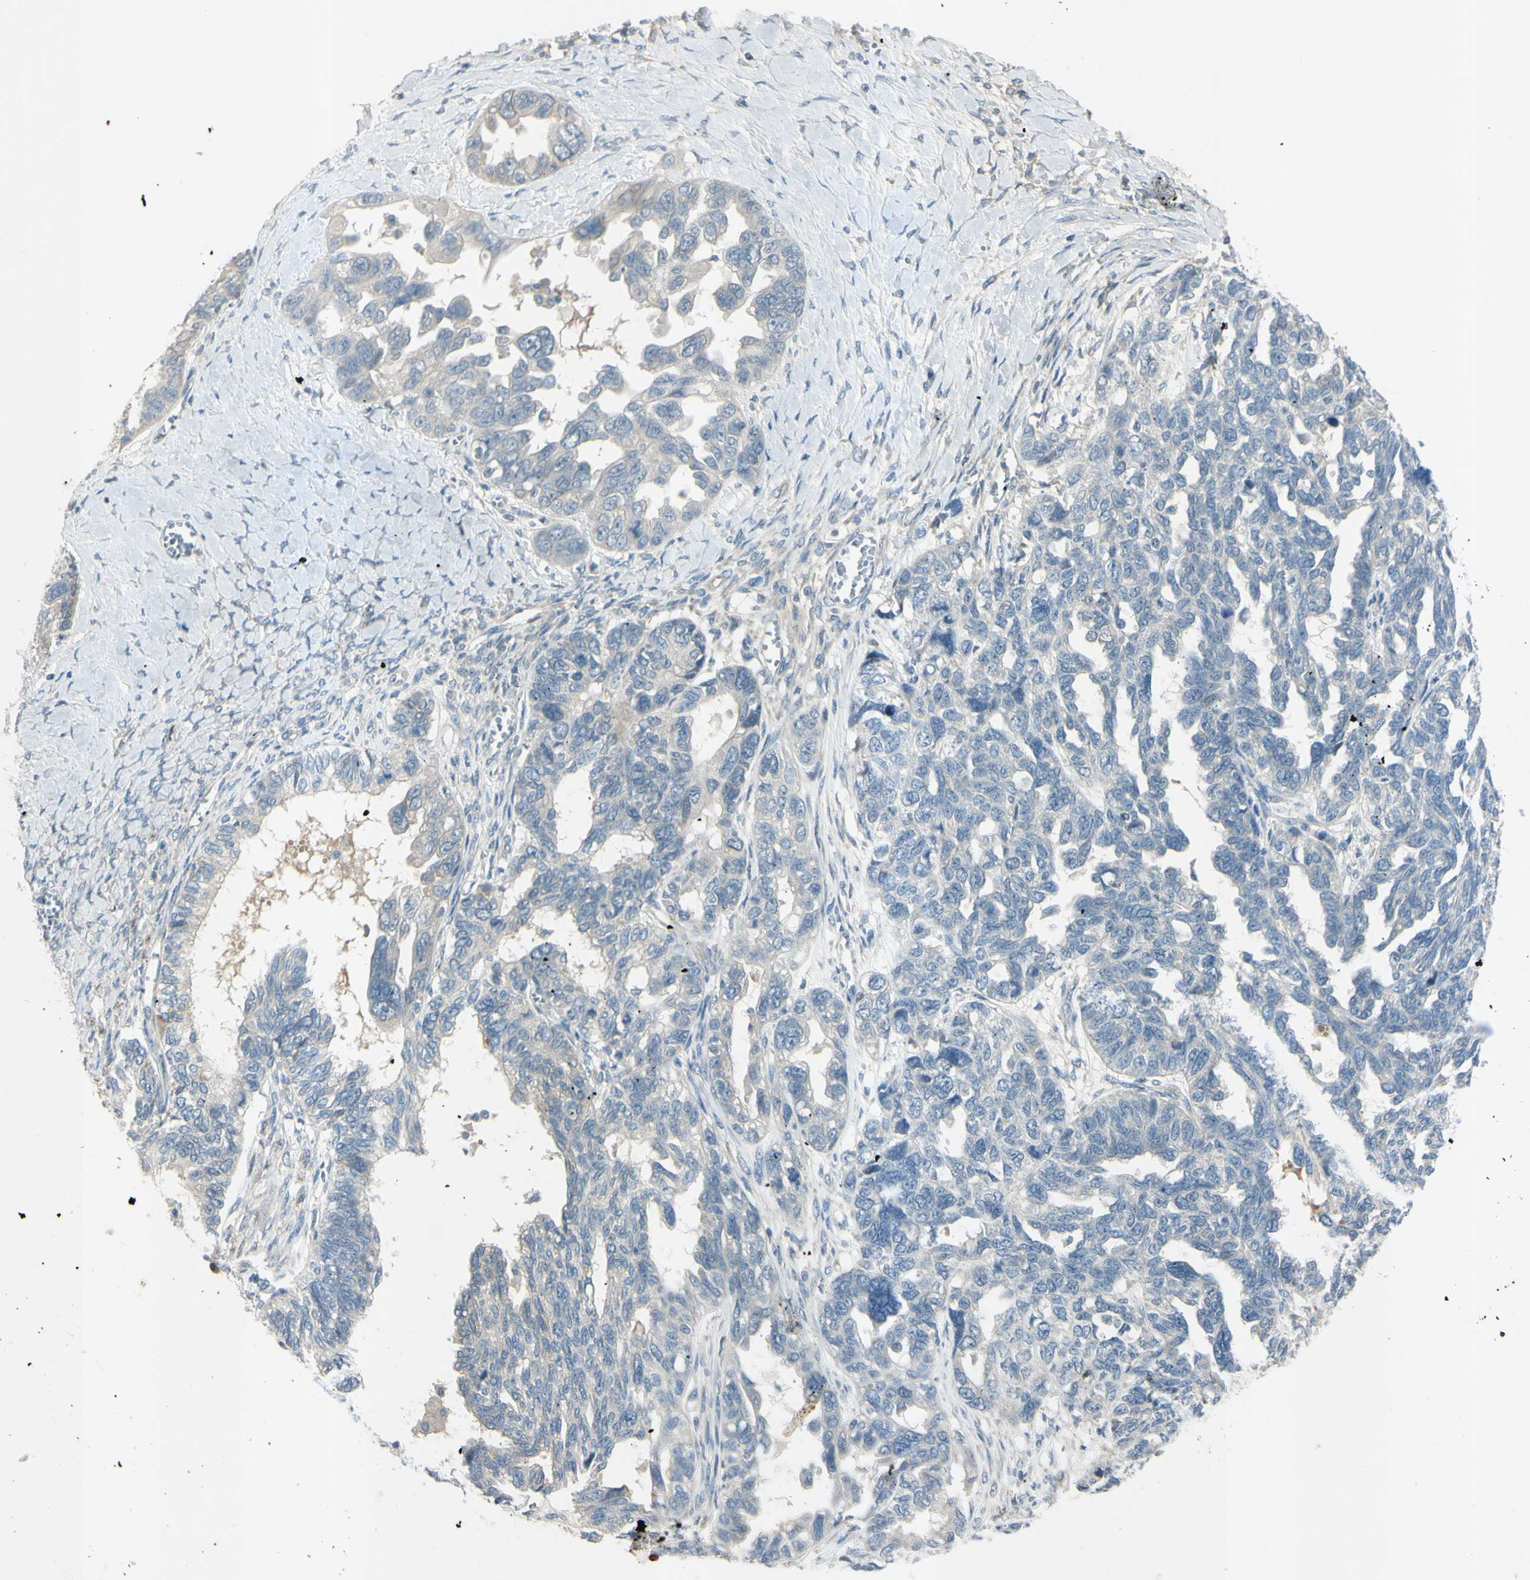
{"staining": {"intensity": "negative", "quantity": "none", "location": "none"}, "tissue": "ovarian cancer", "cell_type": "Tumor cells", "image_type": "cancer", "snomed": [{"axis": "morphology", "description": "Cystadenocarcinoma, serous, NOS"}, {"axis": "topography", "description": "Ovary"}], "caption": "High magnification brightfield microscopy of ovarian cancer (serous cystadenocarcinoma) stained with DAB (brown) and counterstained with hematoxylin (blue): tumor cells show no significant staining. (Stains: DAB immunohistochemistry with hematoxylin counter stain, Microscopy: brightfield microscopy at high magnification).", "gene": "AATK", "patient": {"sex": "female", "age": 79}}